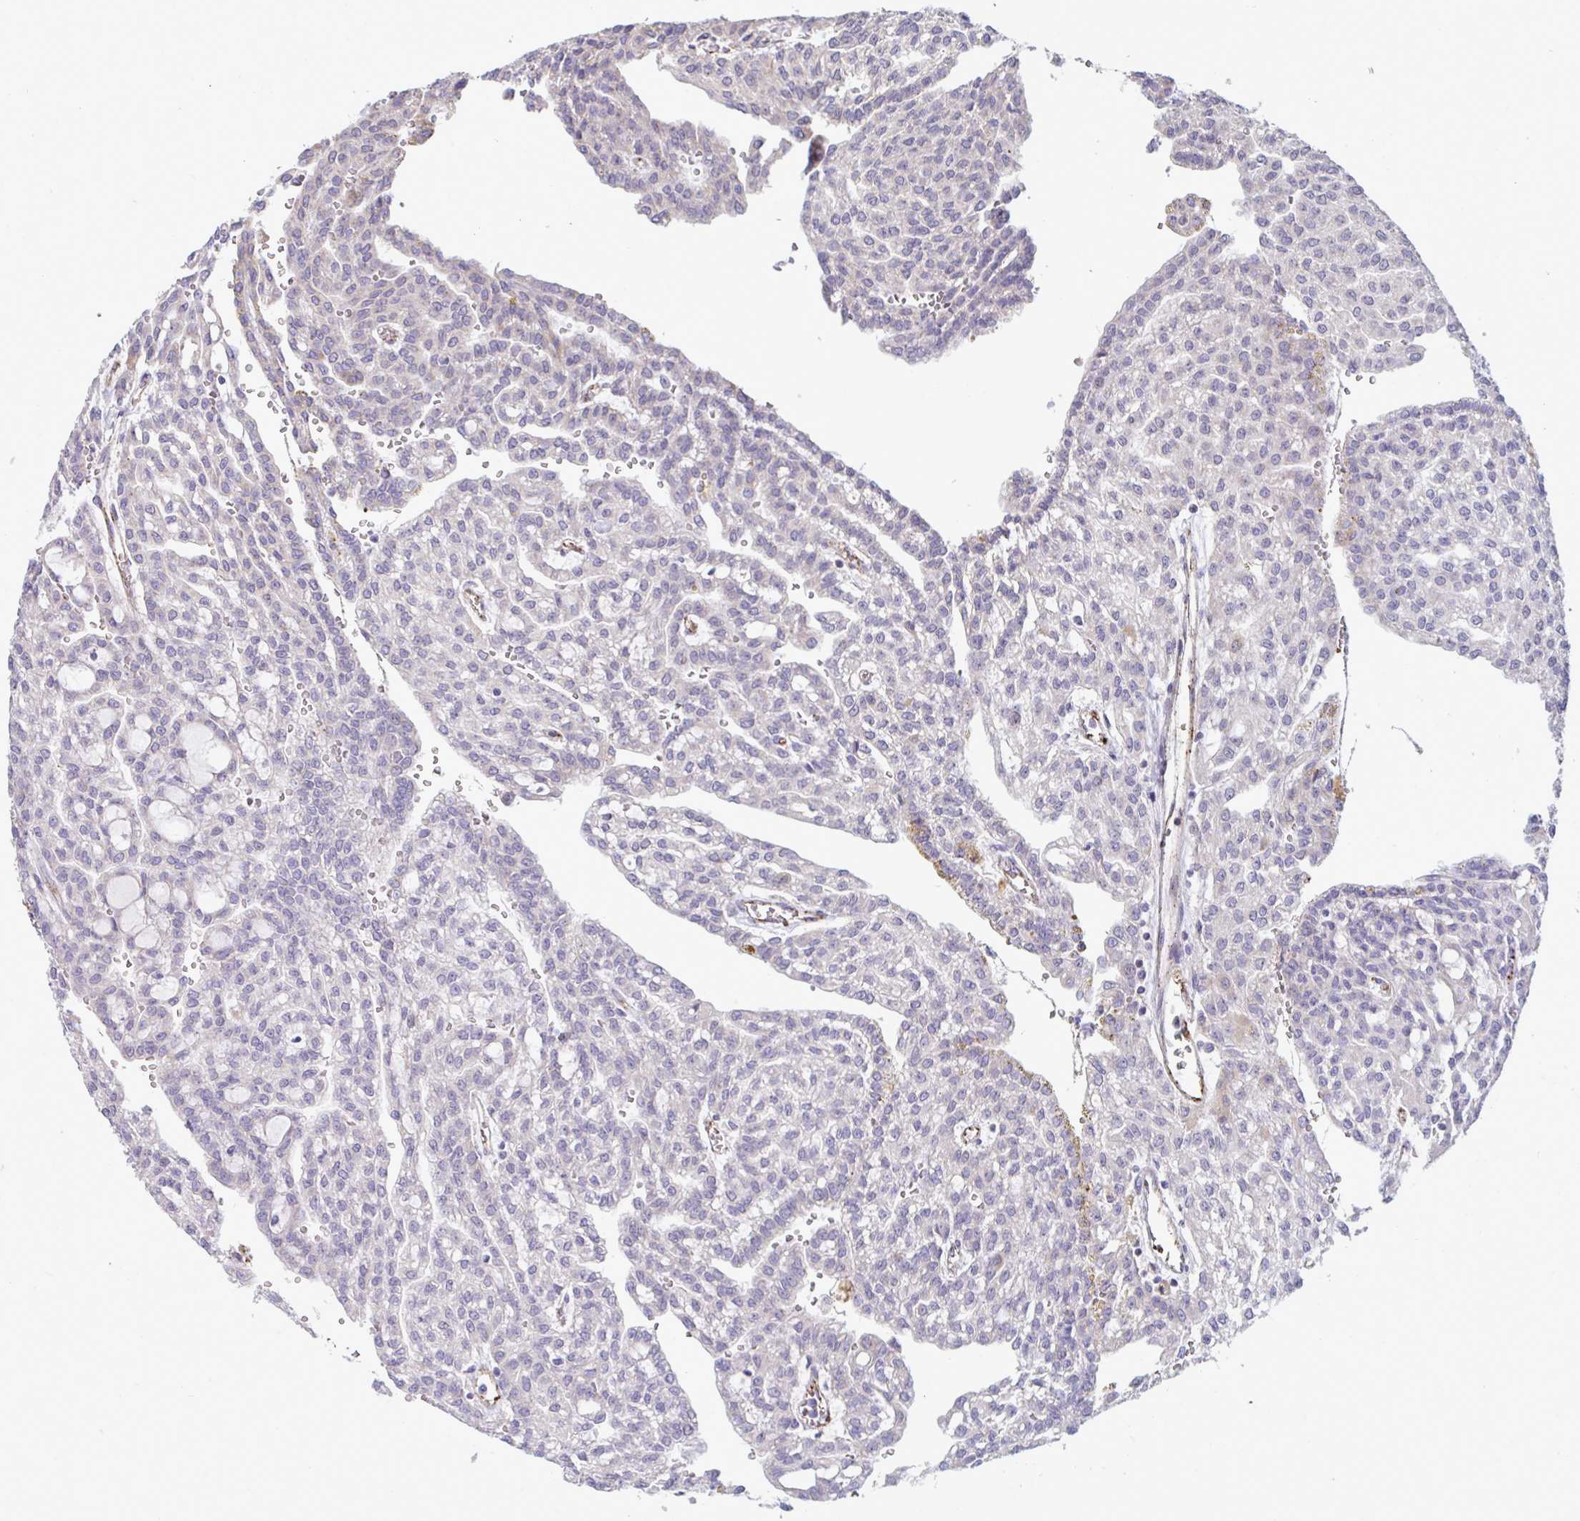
{"staining": {"intensity": "negative", "quantity": "none", "location": "none"}, "tissue": "renal cancer", "cell_type": "Tumor cells", "image_type": "cancer", "snomed": [{"axis": "morphology", "description": "Adenocarcinoma, NOS"}, {"axis": "topography", "description": "Kidney"}], "caption": "Renal adenocarcinoma was stained to show a protein in brown. There is no significant staining in tumor cells. (Brightfield microscopy of DAB (3,3'-diaminobenzidine) IHC at high magnification).", "gene": "IL37", "patient": {"sex": "male", "age": 63}}